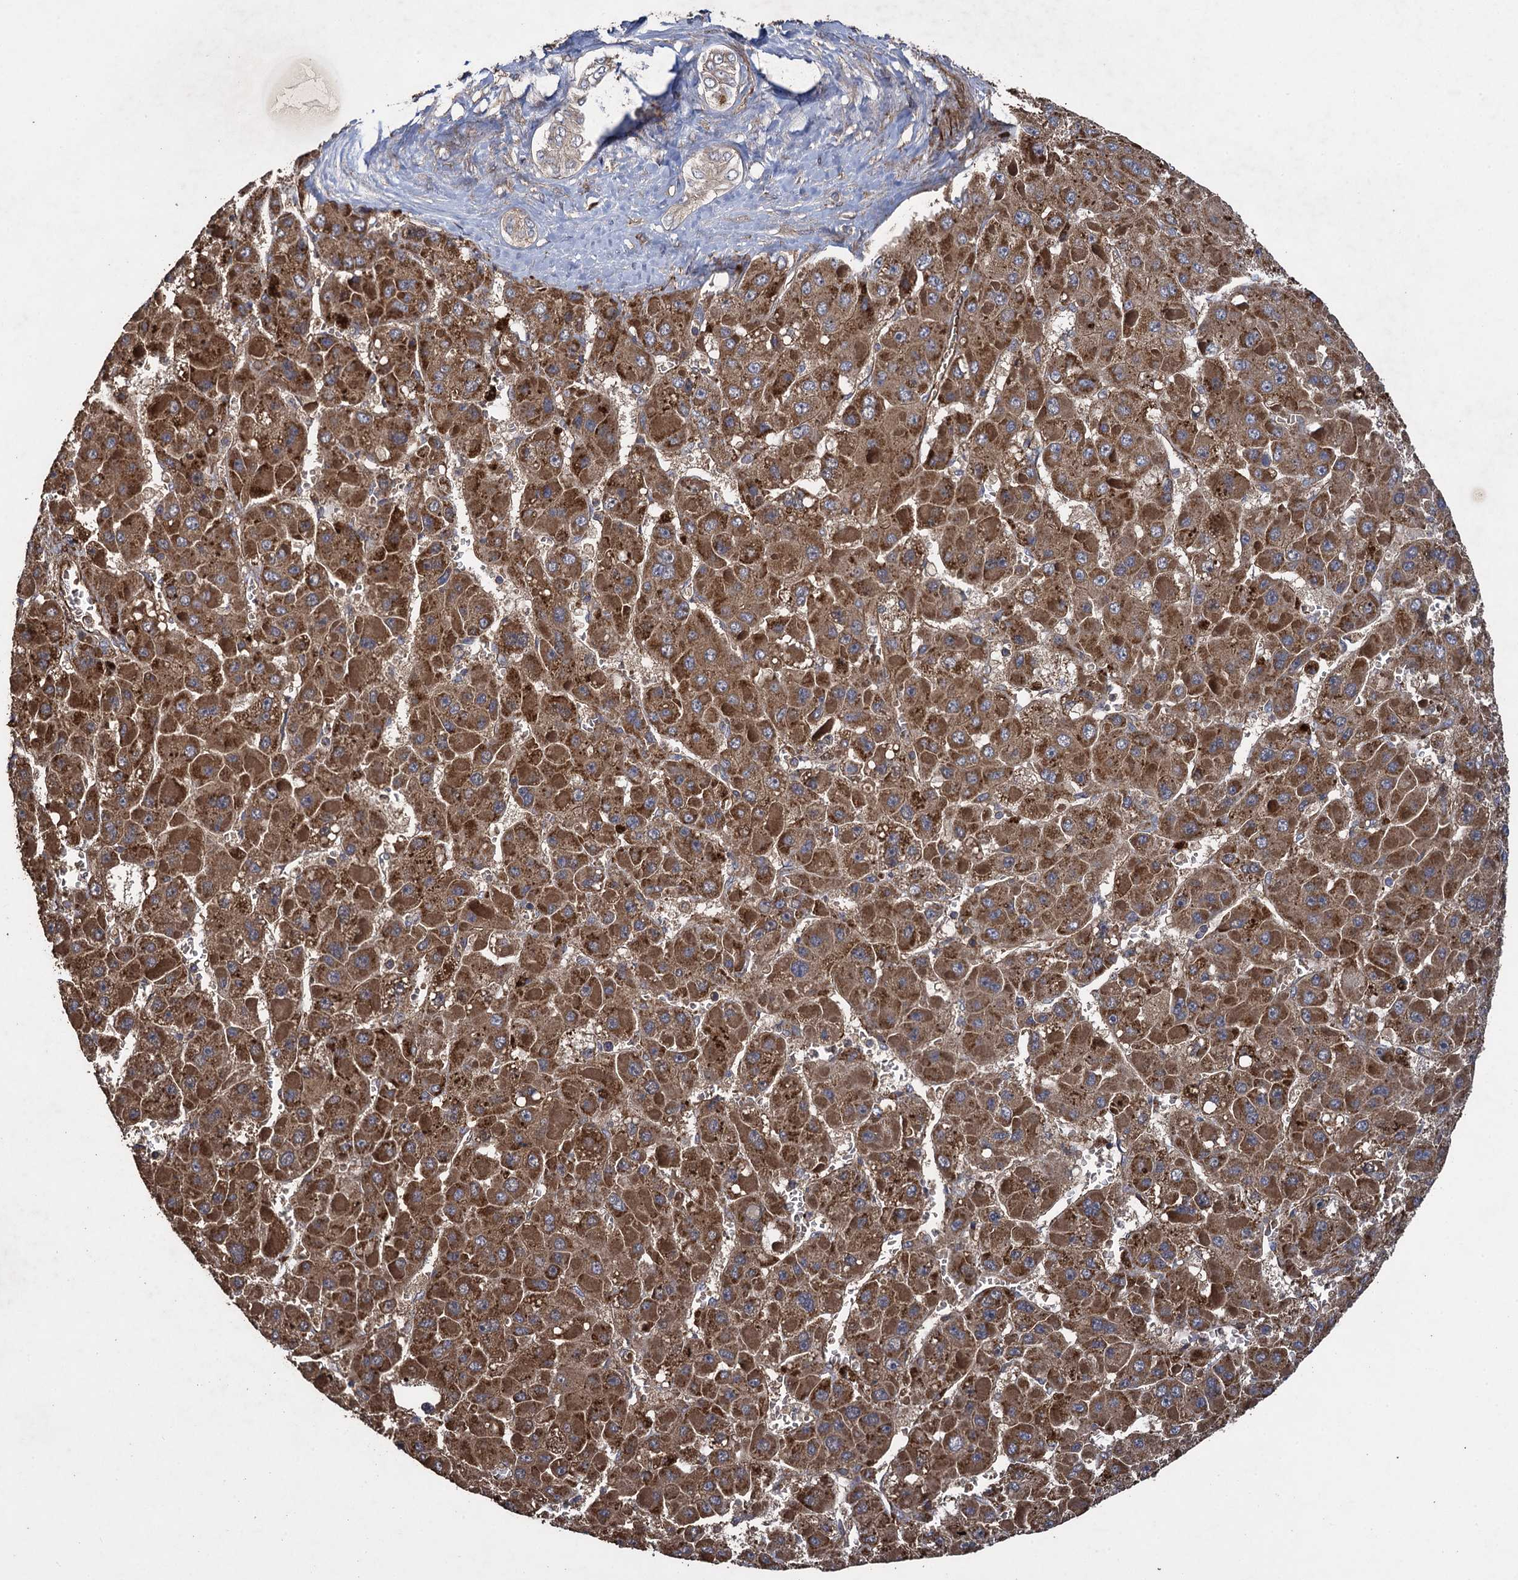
{"staining": {"intensity": "moderate", "quantity": ">75%", "location": "cytoplasmic/membranous"}, "tissue": "liver cancer", "cell_type": "Tumor cells", "image_type": "cancer", "snomed": [{"axis": "morphology", "description": "Carcinoma, Hepatocellular, NOS"}, {"axis": "topography", "description": "Liver"}], "caption": "Immunohistochemistry (IHC) image of human liver cancer (hepatocellular carcinoma) stained for a protein (brown), which shows medium levels of moderate cytoplasmic/membranous positivity in about >75% of tumor cells.", "gene": "TXNDC11", "patient": {"sex": "female", "age": 73}}